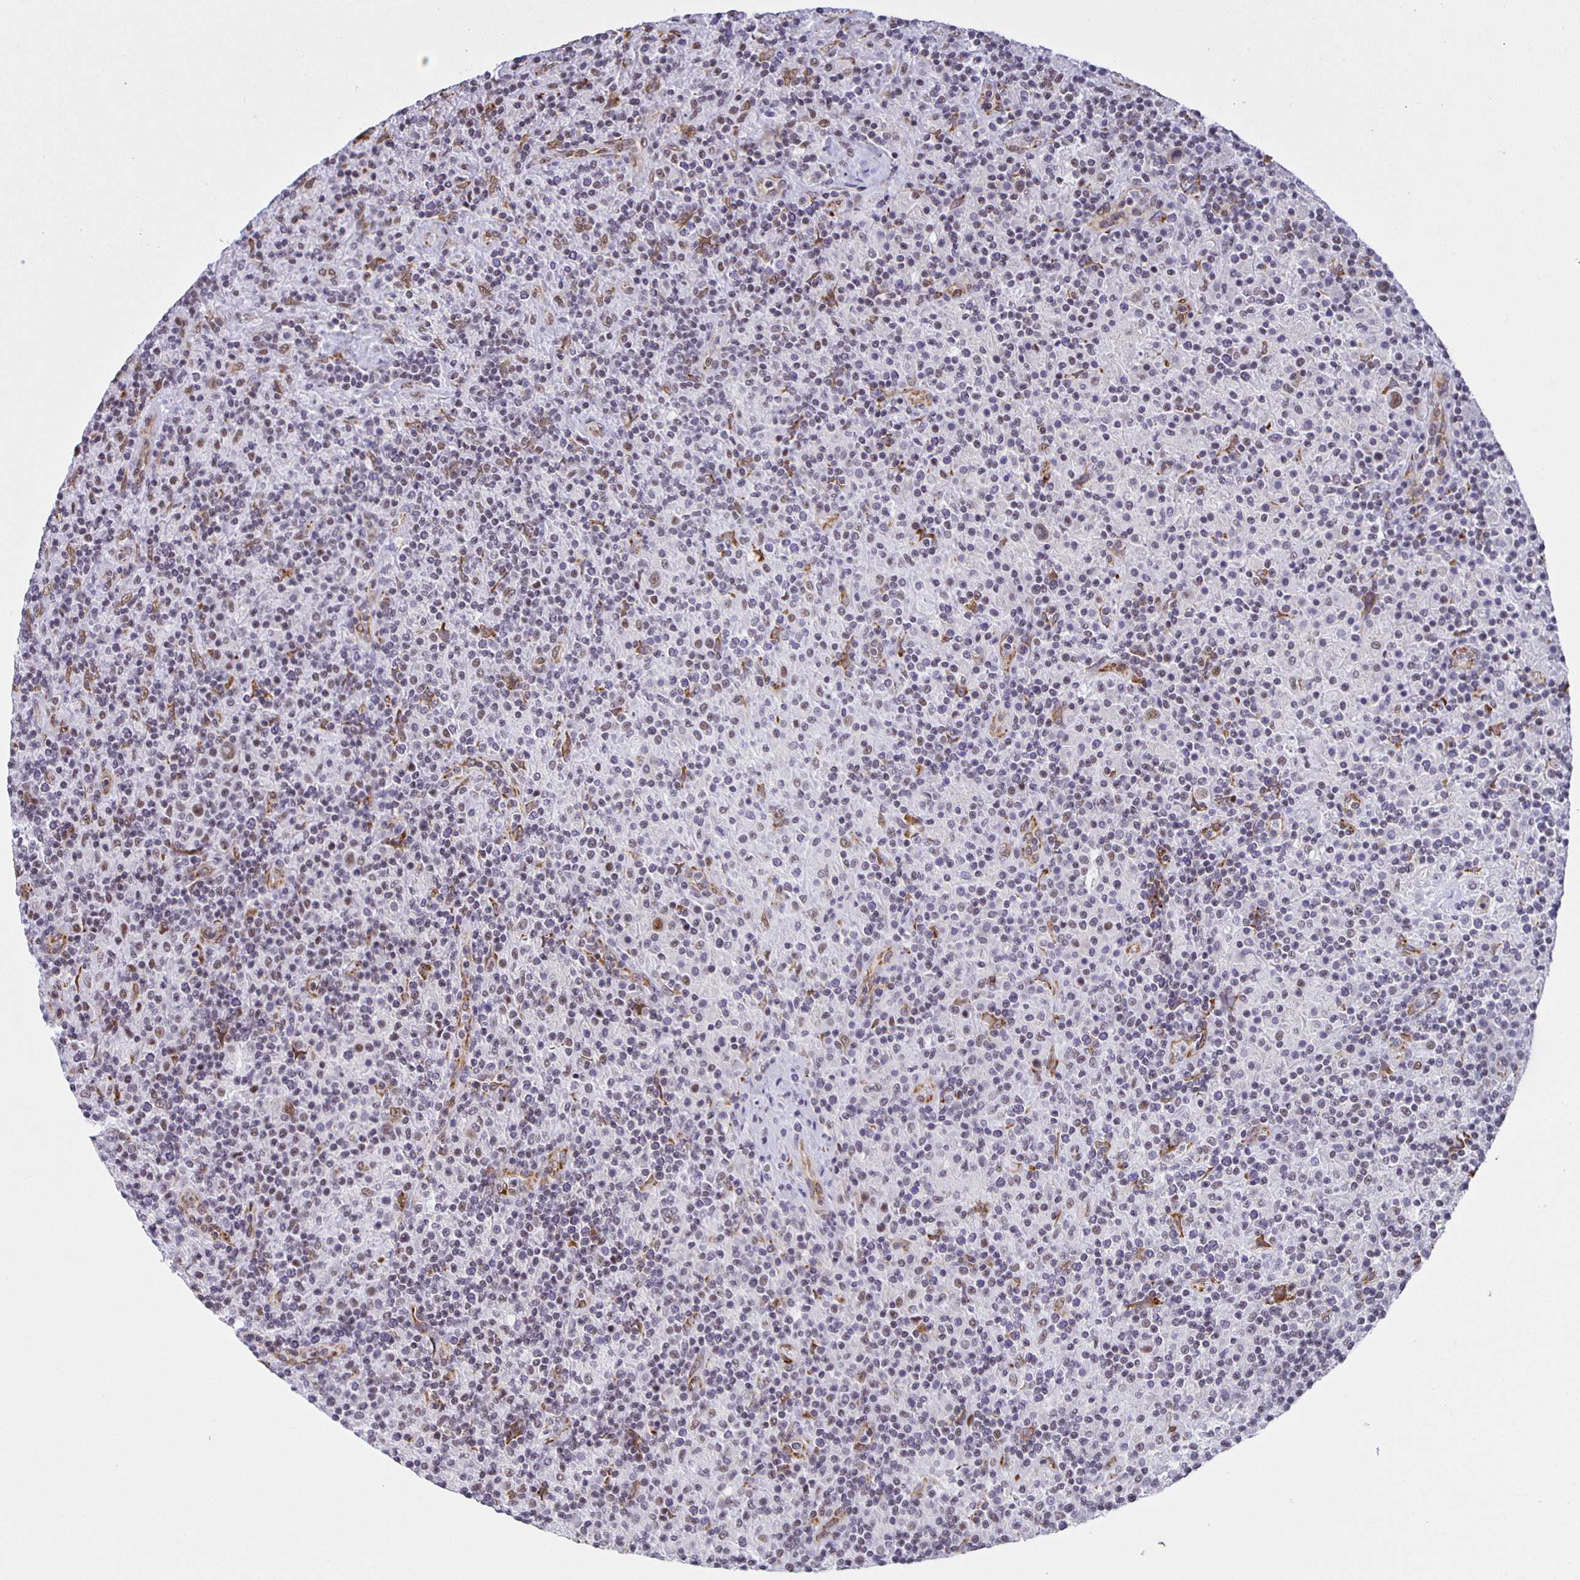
{"staining": {"intensity": "moderate", "quantity": ">75%", "location": "nuclear"}, "tissue": "lymphoma", "cell_type": "Tumor cells", "image_type": "cancer", "snomed": [{"axis": "morphology", "description": "Hodgkin's disease, NOS"}, {"axis": "topography", "description": "Lymph node"}], "caption": "Immunohistochemistry staining of lymphoma, which displays medium levels of moderate nuclear expression in about >75% of tumor cells indicating moderate nuclear protein expression. The staining was performed using DAB (brown) for protein detection and nuclei were counterstained in hematoxylin (blue).", "gene": "ZRANB2", "patient": {"sex": "male", "age": 70}}